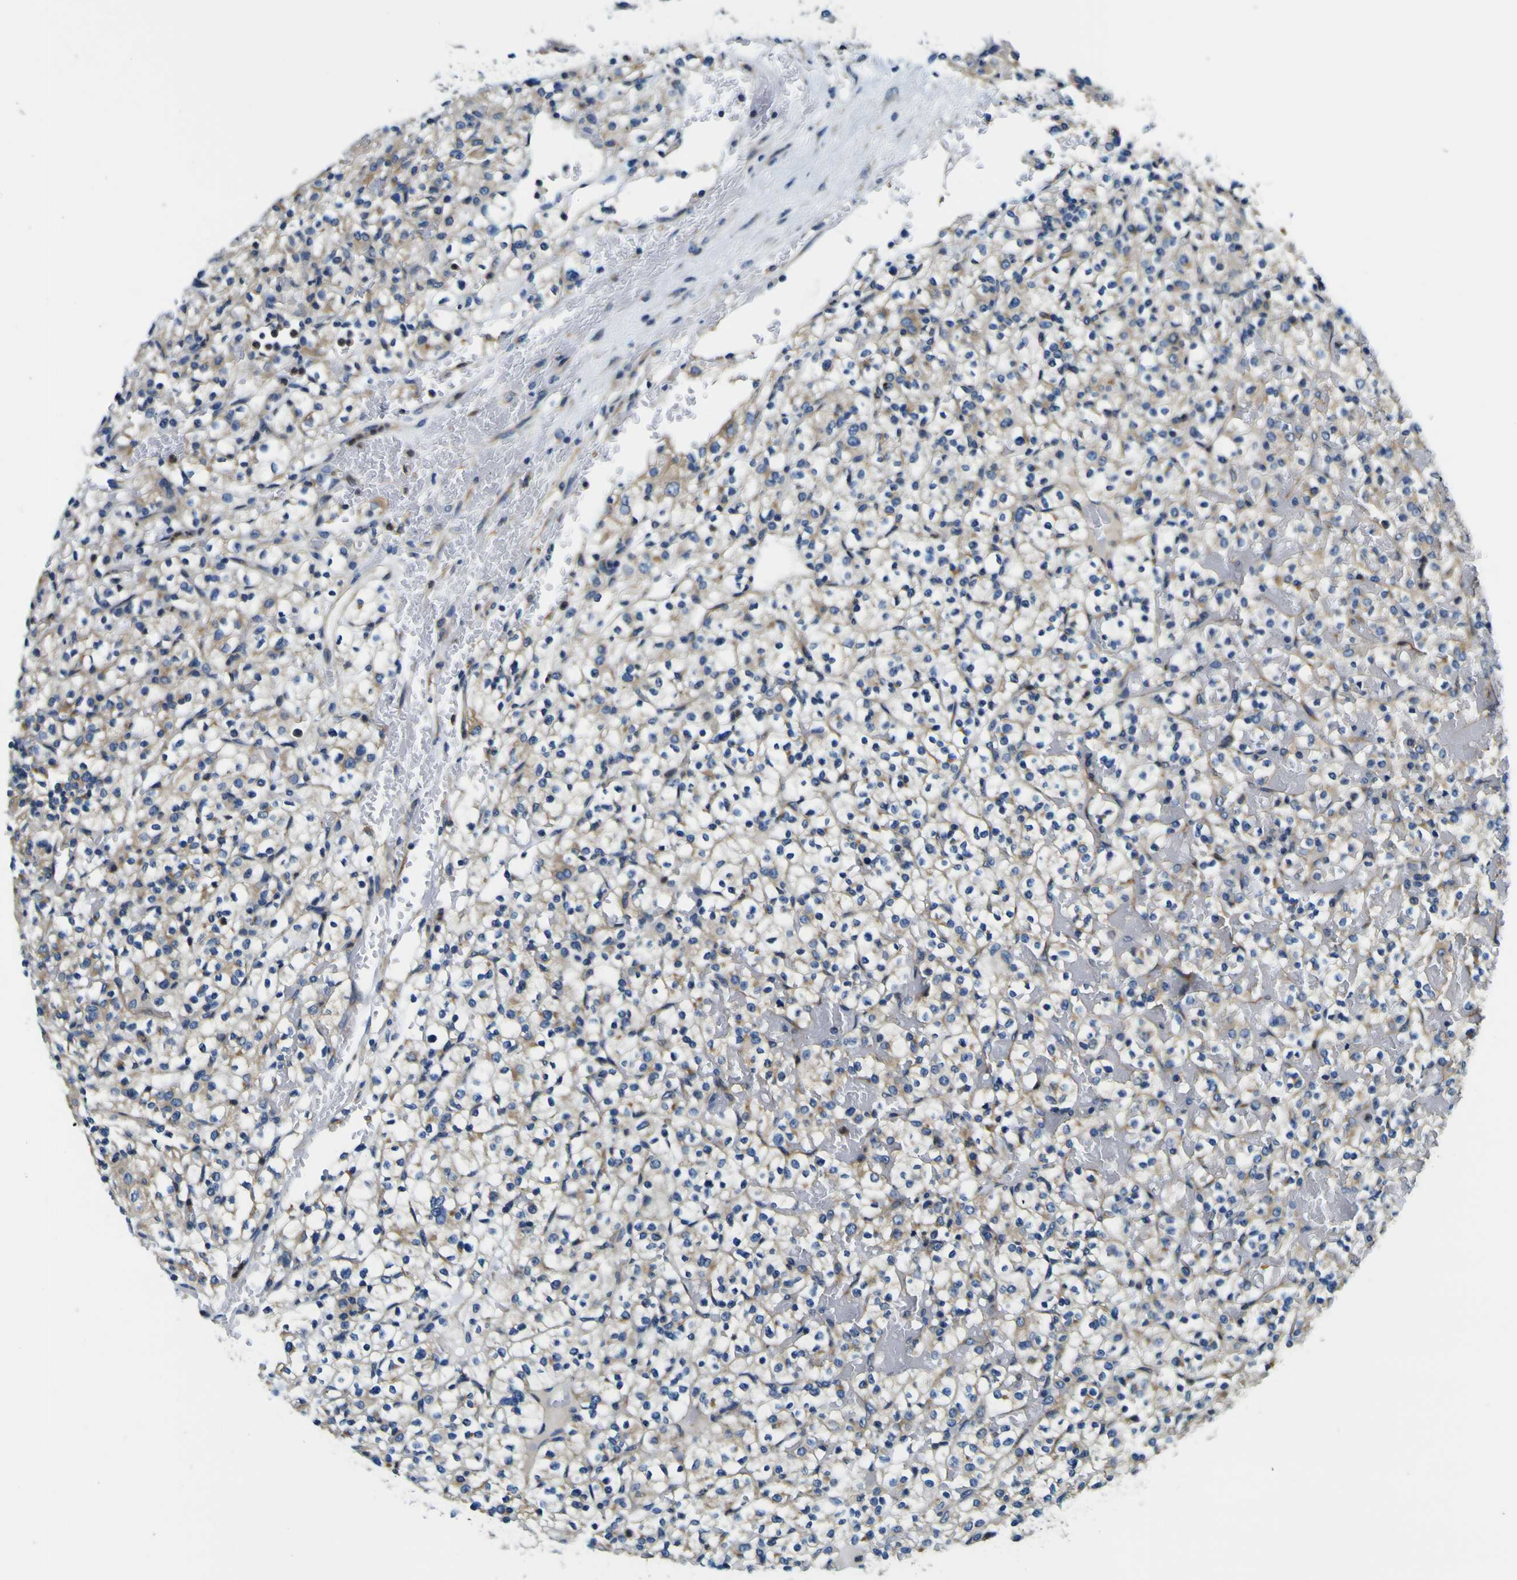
{"staining": {"intensity": "moderate", "quantity": "<25%", "location": "cytoplasmic/membranous"}, "tissue": "renal cancer", "cell_type": "Tumor cells", "image_type": "cancer", "snomed": [{"axis": "morphology", "description": "Normal tissue, NOS"}, {"axis": "morphology", "description": "Adenocarcinoma, NOS"}, {"axis": "topography", "description": "Kidney"}], "caption": "Immunohistochemical staining of human adenocarcinoma (renal) reveals low levels of moderate cytoplasmic/membranous protein expression in approximately <25% of tumor cells.", "gene": "CLSTN1", "patient": {"sex": "female", "age": 72}}